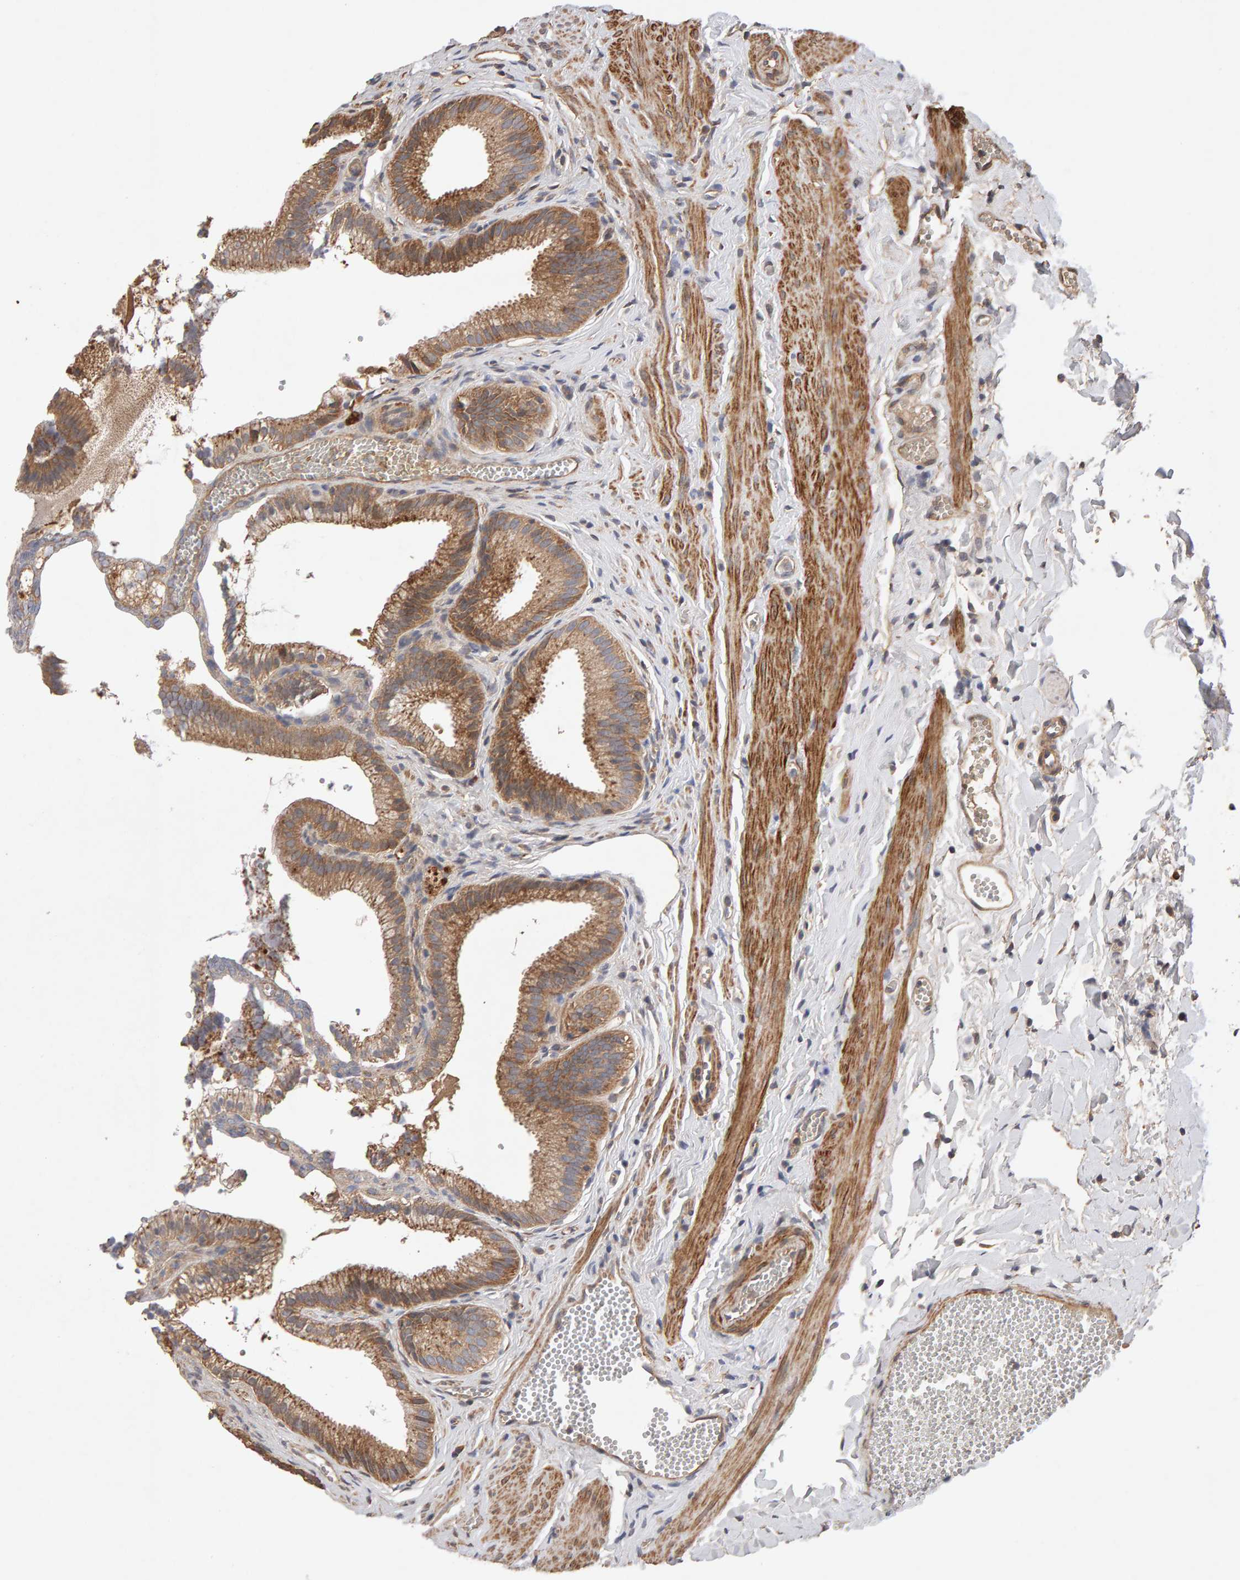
{"staining": {"intensity": "moderate", "quantity": ">75%", "location": "cytoplasmic/membranous"}, "tissue": "gallbladder", "cell_type": "Glandular cells", "image_type": "normal", "snomed": [{"axis": "morphology", "description": "Normal tissue, NOS"}, {"axis": "topography", "description": "Gallbladder"}], "caption": "Human gallbladder stained with a brown dye shows moderate cytoplasmic/membranous positive staining in approximately >75% of glandular cells.", "gene": "RNF19A", "patient": {"sex": "male", "age": 38}}